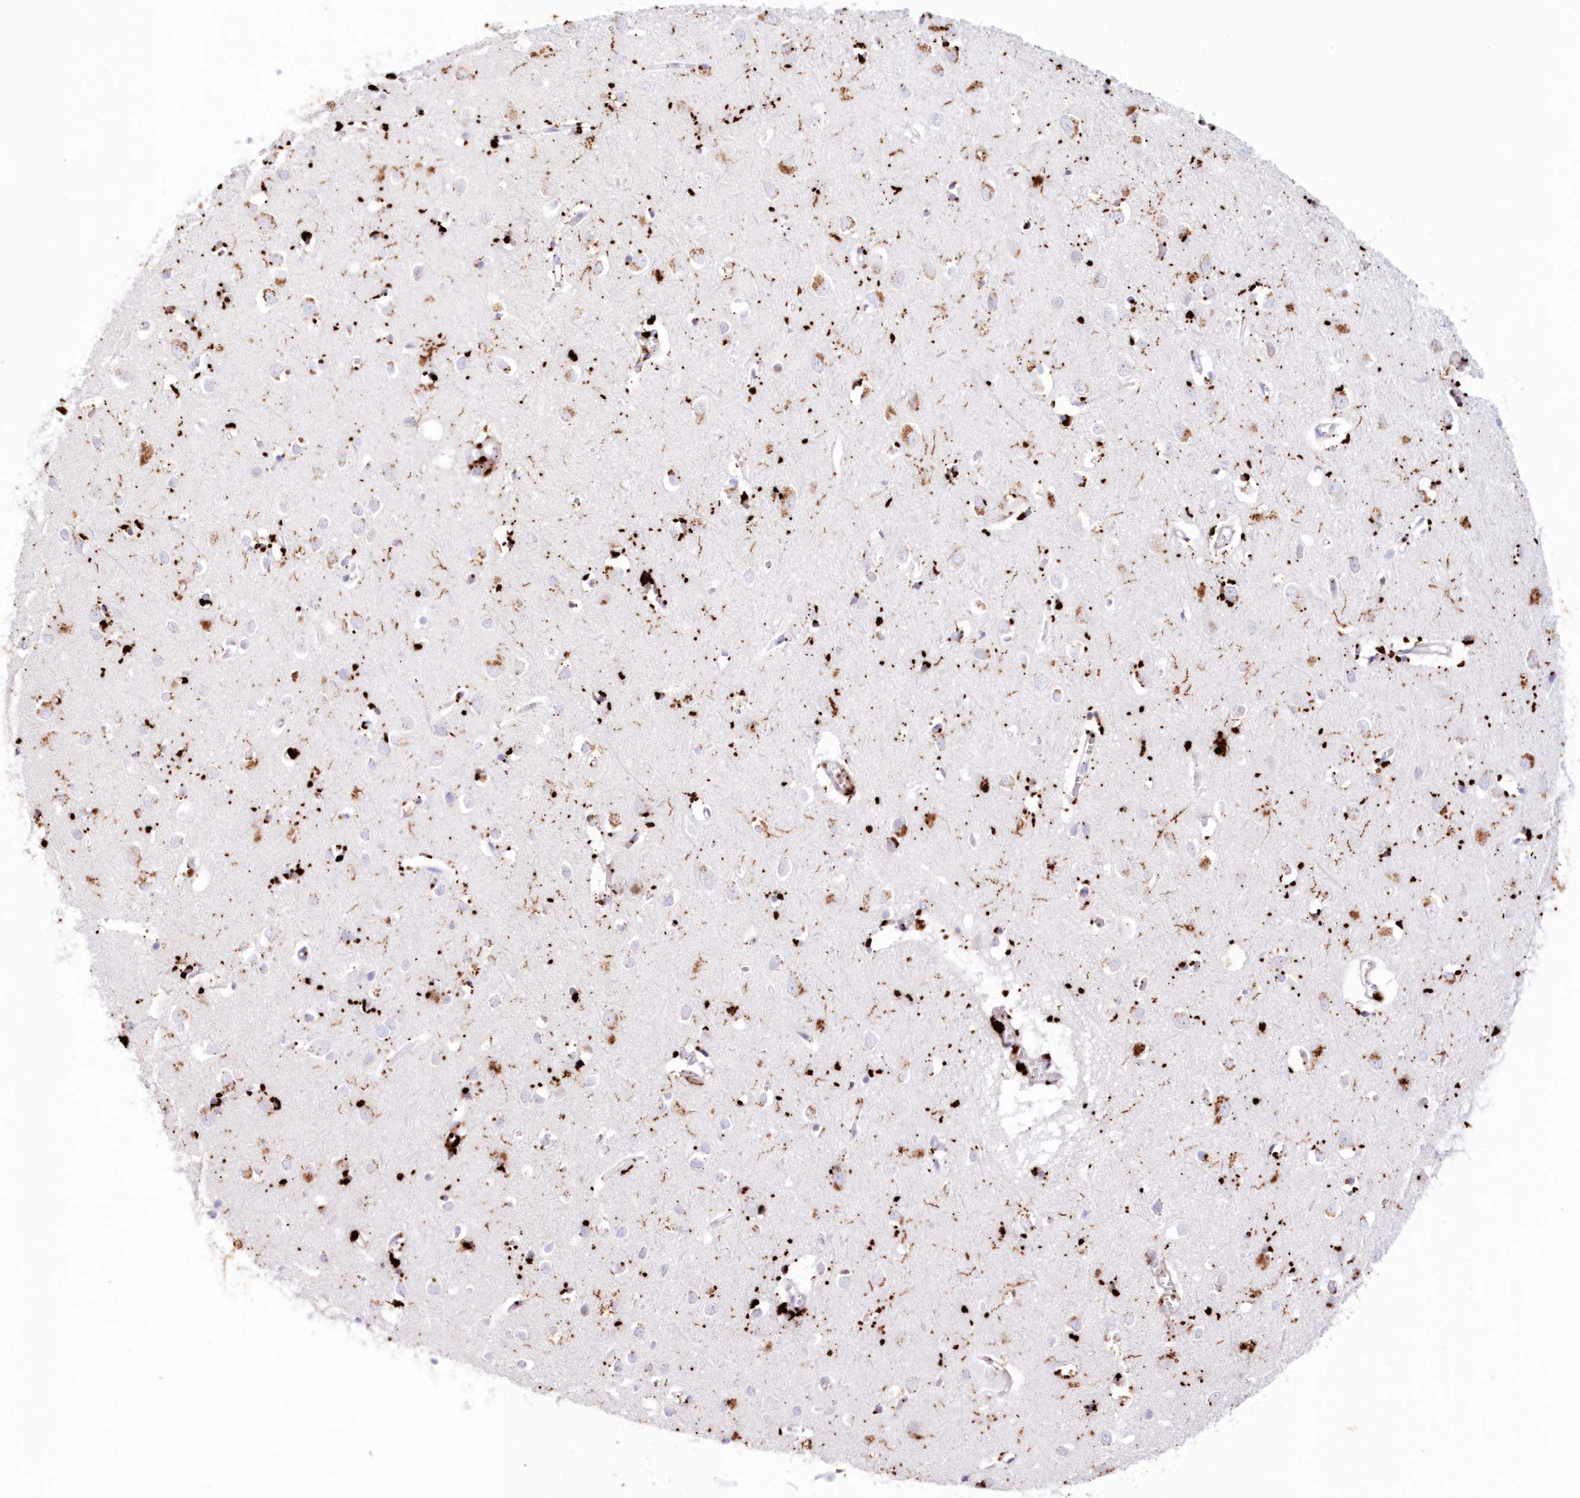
{"staining": {"intensity": "negative", "quantity": "none", "location": "none"}, "tissue": "cerebral cortex", "cell_type": "Endothelial cells", "image_type": "normal", "snomed": [{"axis": "morphology", "description": "Normal tissue, NOS"}, {"axis": "topography", "description": "Cerebral cortex"}], "caption": "Endothelial cells show no significant staining in normal cerebral cortex. Nuclei are stained in blue.", "gene": "TPP1", "patient": {"sex": "female", "age": 64}}